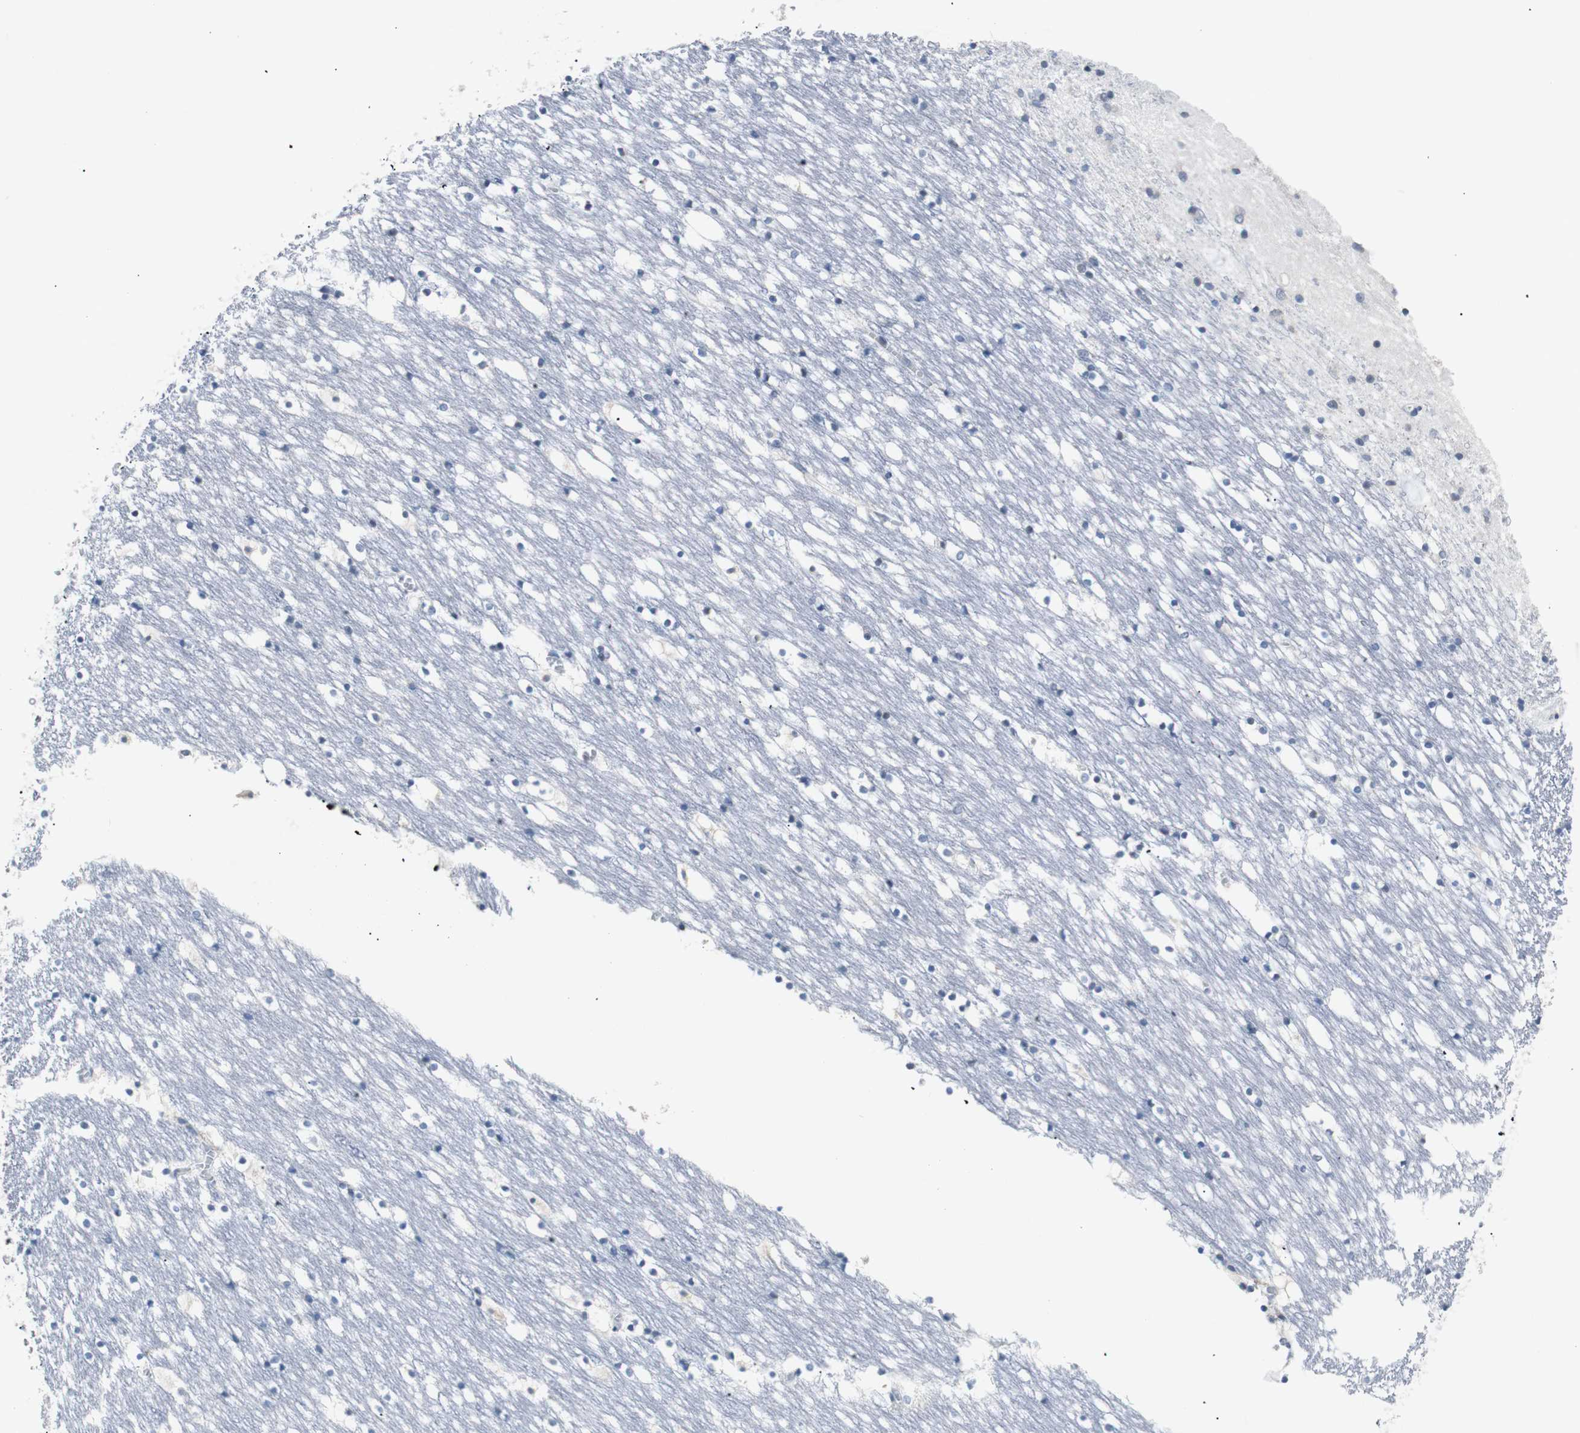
{"staining": {"intensity": "negative", "quantity": "none", "location": "none"}, "tissue": "caudate", "cell_type": "Glial cells", "image_type": "normal", "snomed": [{"axis": "morphology", "description": "Normal tissue, NOS"}, {"axis": "topography", "description": "Lateral ventricle wall"}], "caption": "This is a photomicrograph of IHC staining of unremarkable caudate, which shows no staining in glial cells.", "gene": "SOX30", "patient": {"sex": "male", "age": 45}}